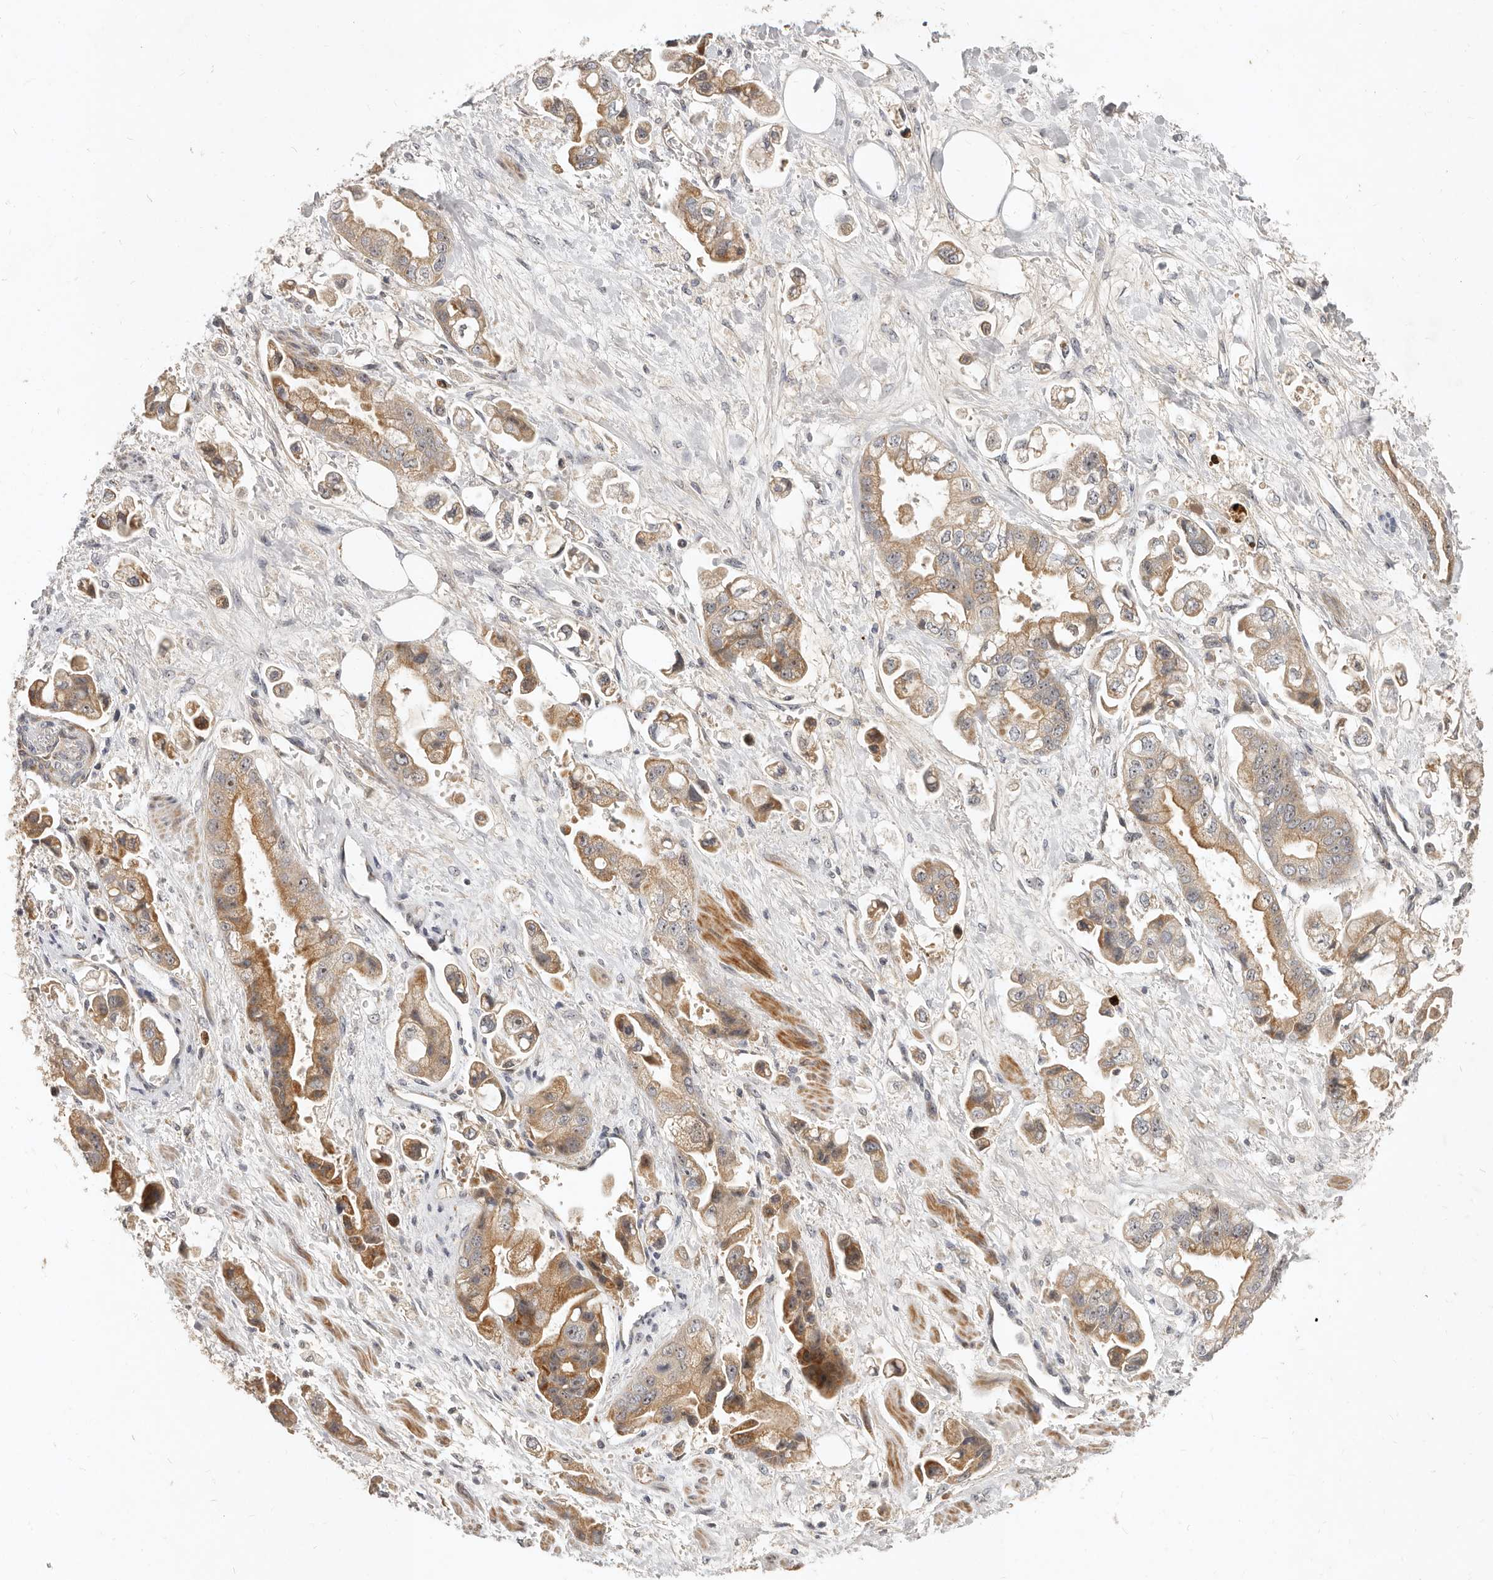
{"staining": {"intensity": "moderate", "quantity": ">75%", "location": "cytoplasmic/membranous"}, "tissue": "stomach cancer", "cell_type": "Tumor cells", "image_type": "cancer", "snomed": [{"axis": "morphology", "description": "Adenocarcinoma, NOS"}, {"axis": "topography", "description": "Stomach"}], "caption": "A high-resolution micrograph shows immunohistochemistry (IHC) staining of stomach adenocarcinoma, which shows moderate cytoplasmic/membranous expression in approximately >75% of tumor cells.", "gene": "MICALL2", "patient": {"sex": "male", "age": 62}}